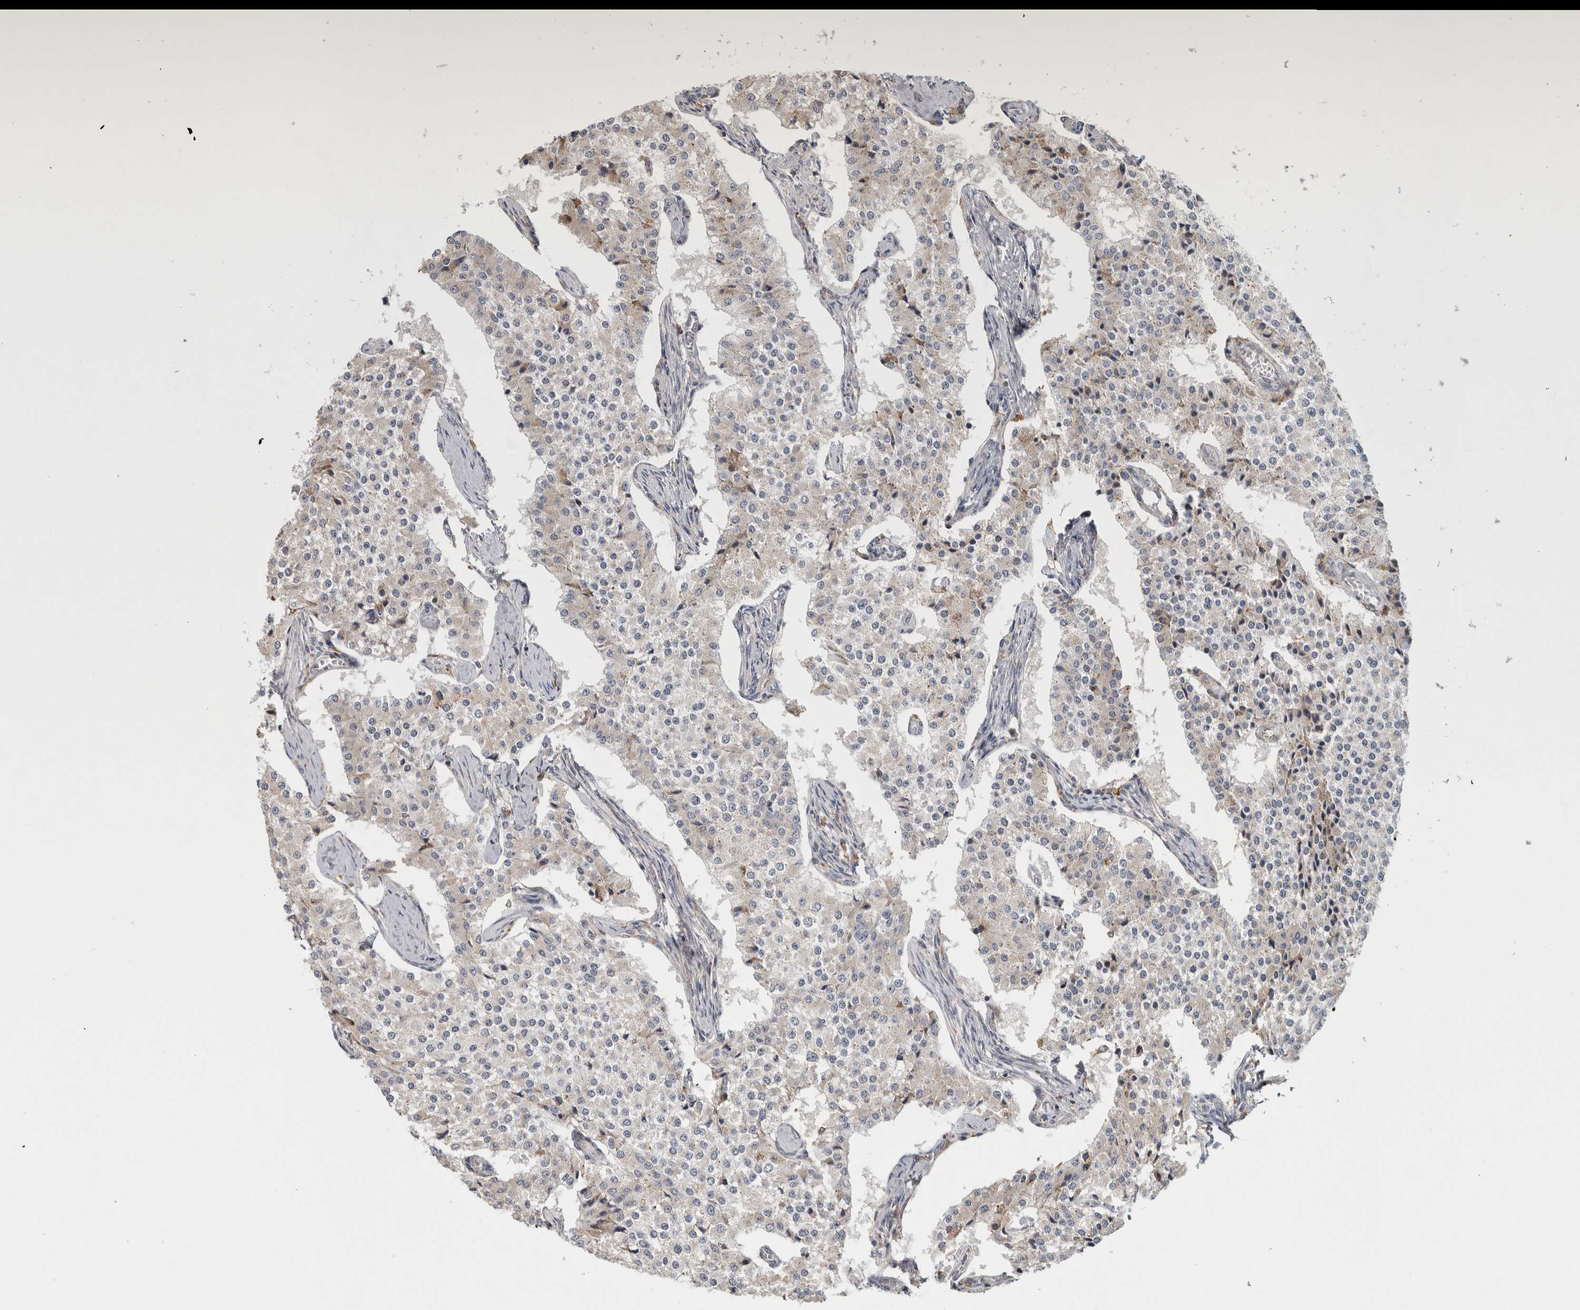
{"staining": {"intensity": "weak", "quantity": "<25%", "location": "cytoplasmic/membranous"}, "tissue": "carcinoid", "cell_type": "Tumor cells", "image_type": "cancer", "snomed": [{"axis": "morphology", "description": "Carcinoid, malignant, NOS"}, {"axis": "topography", "description": "Colon"}], "caption": "Protein analysis of carcinoid demonstrates no significant positivity in tumor cells.", "gene": "ADPRM", "patient": {"sex": "female", "age": 52}}